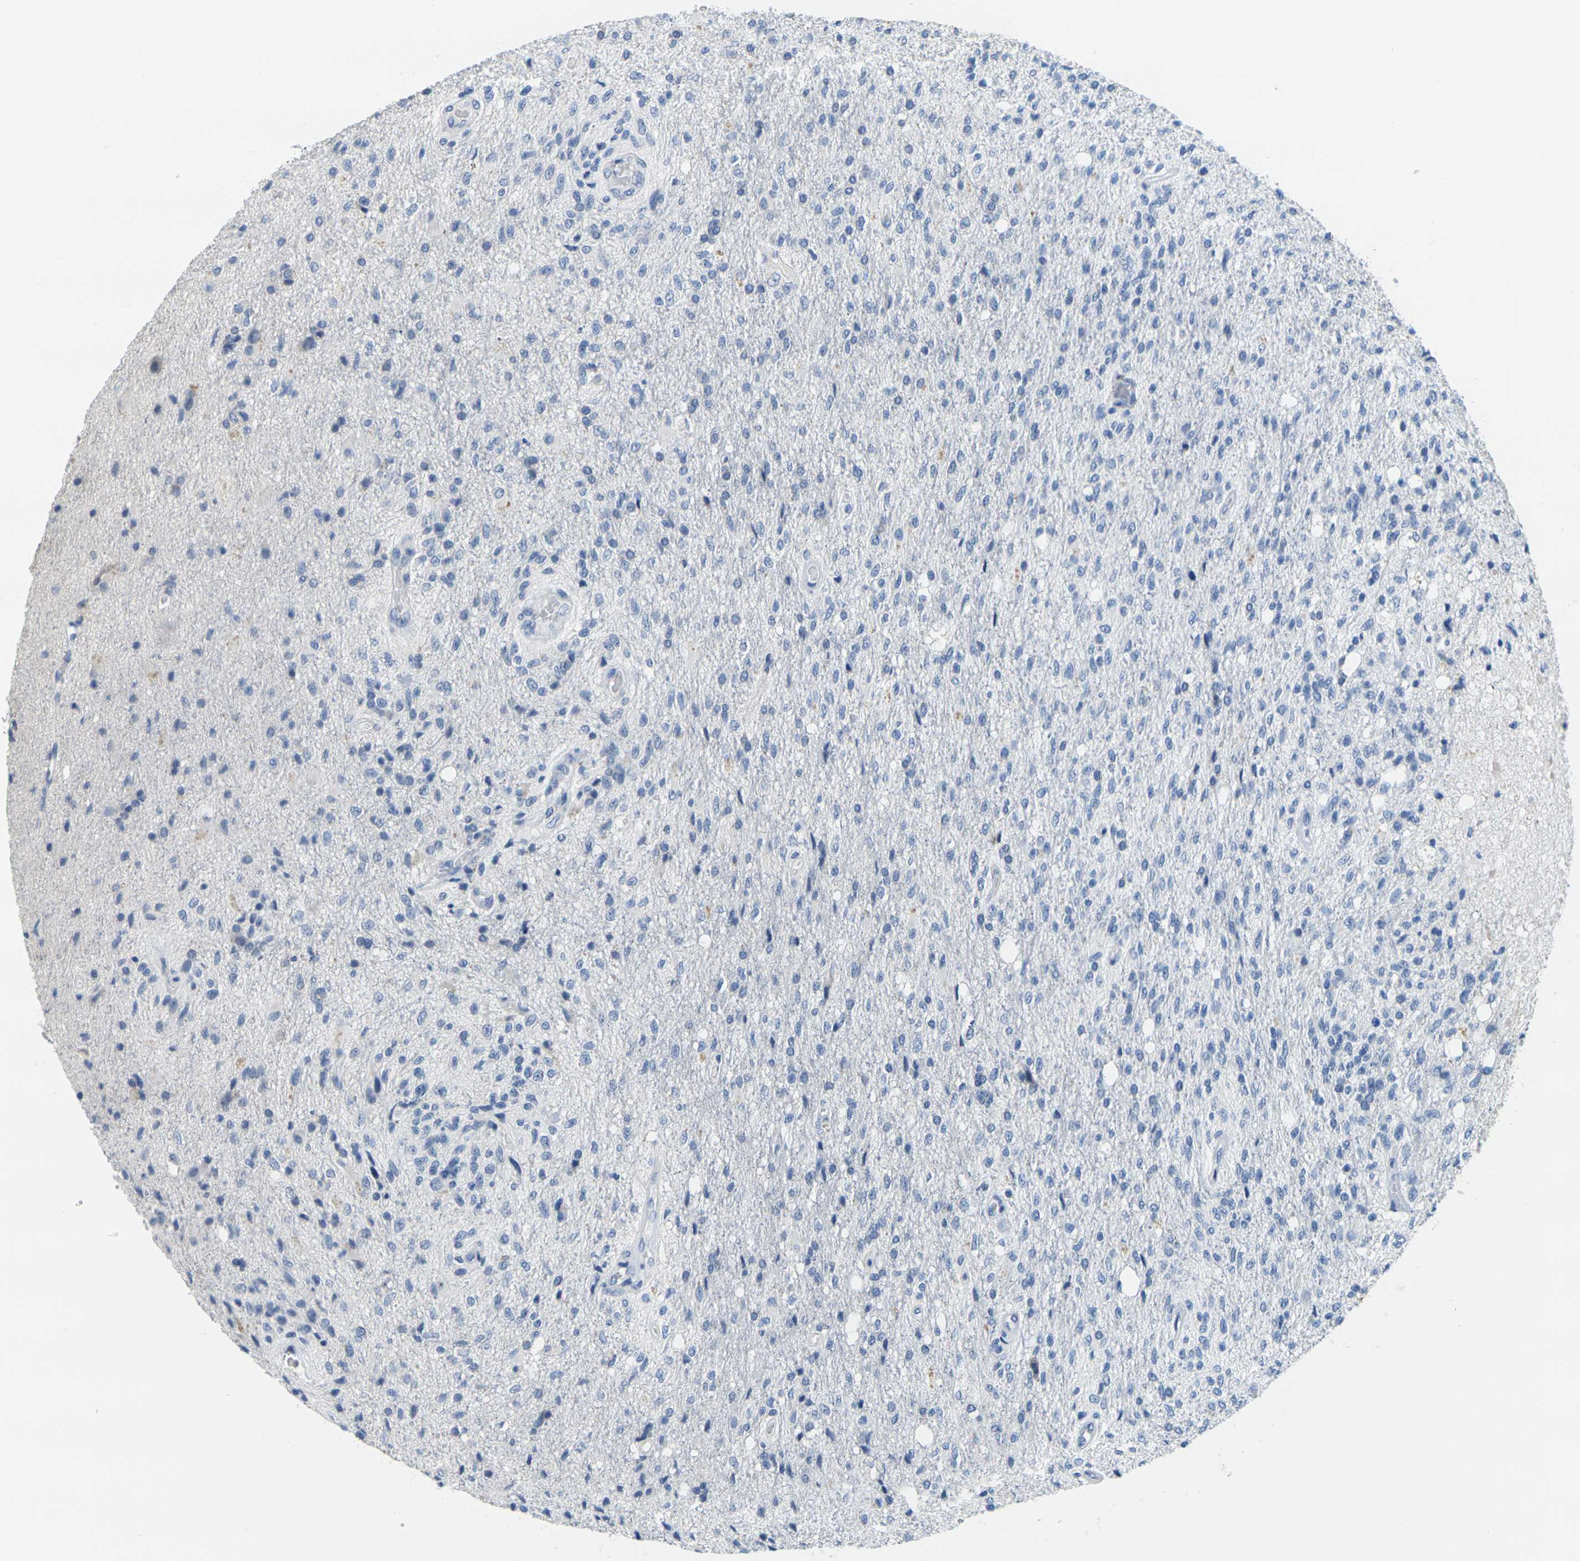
{"staining": {"intensity": "negative", "quantity": "none", "location": "none"}, "tissue": "glioma", "cell_type": "Tumor cells", "image_type": "cancer", "snomed": [{"axis": "morphology", "description": "Normal tissue, NOS"}, {"axis": "morphology", "description": "Glioma, malignant, High grade"}, {"axis": "topography", "description": "Cerebral cortex"}], "caption": "High-grade glioma (malignant) was stained to show a protein in brown. There is no significant positivity in tumor cells. (Immunohistochemistry, brightfield microscopy, high magnification).", "gene": "FAM3D", "patient": {"sex": "male", "age": 77}}